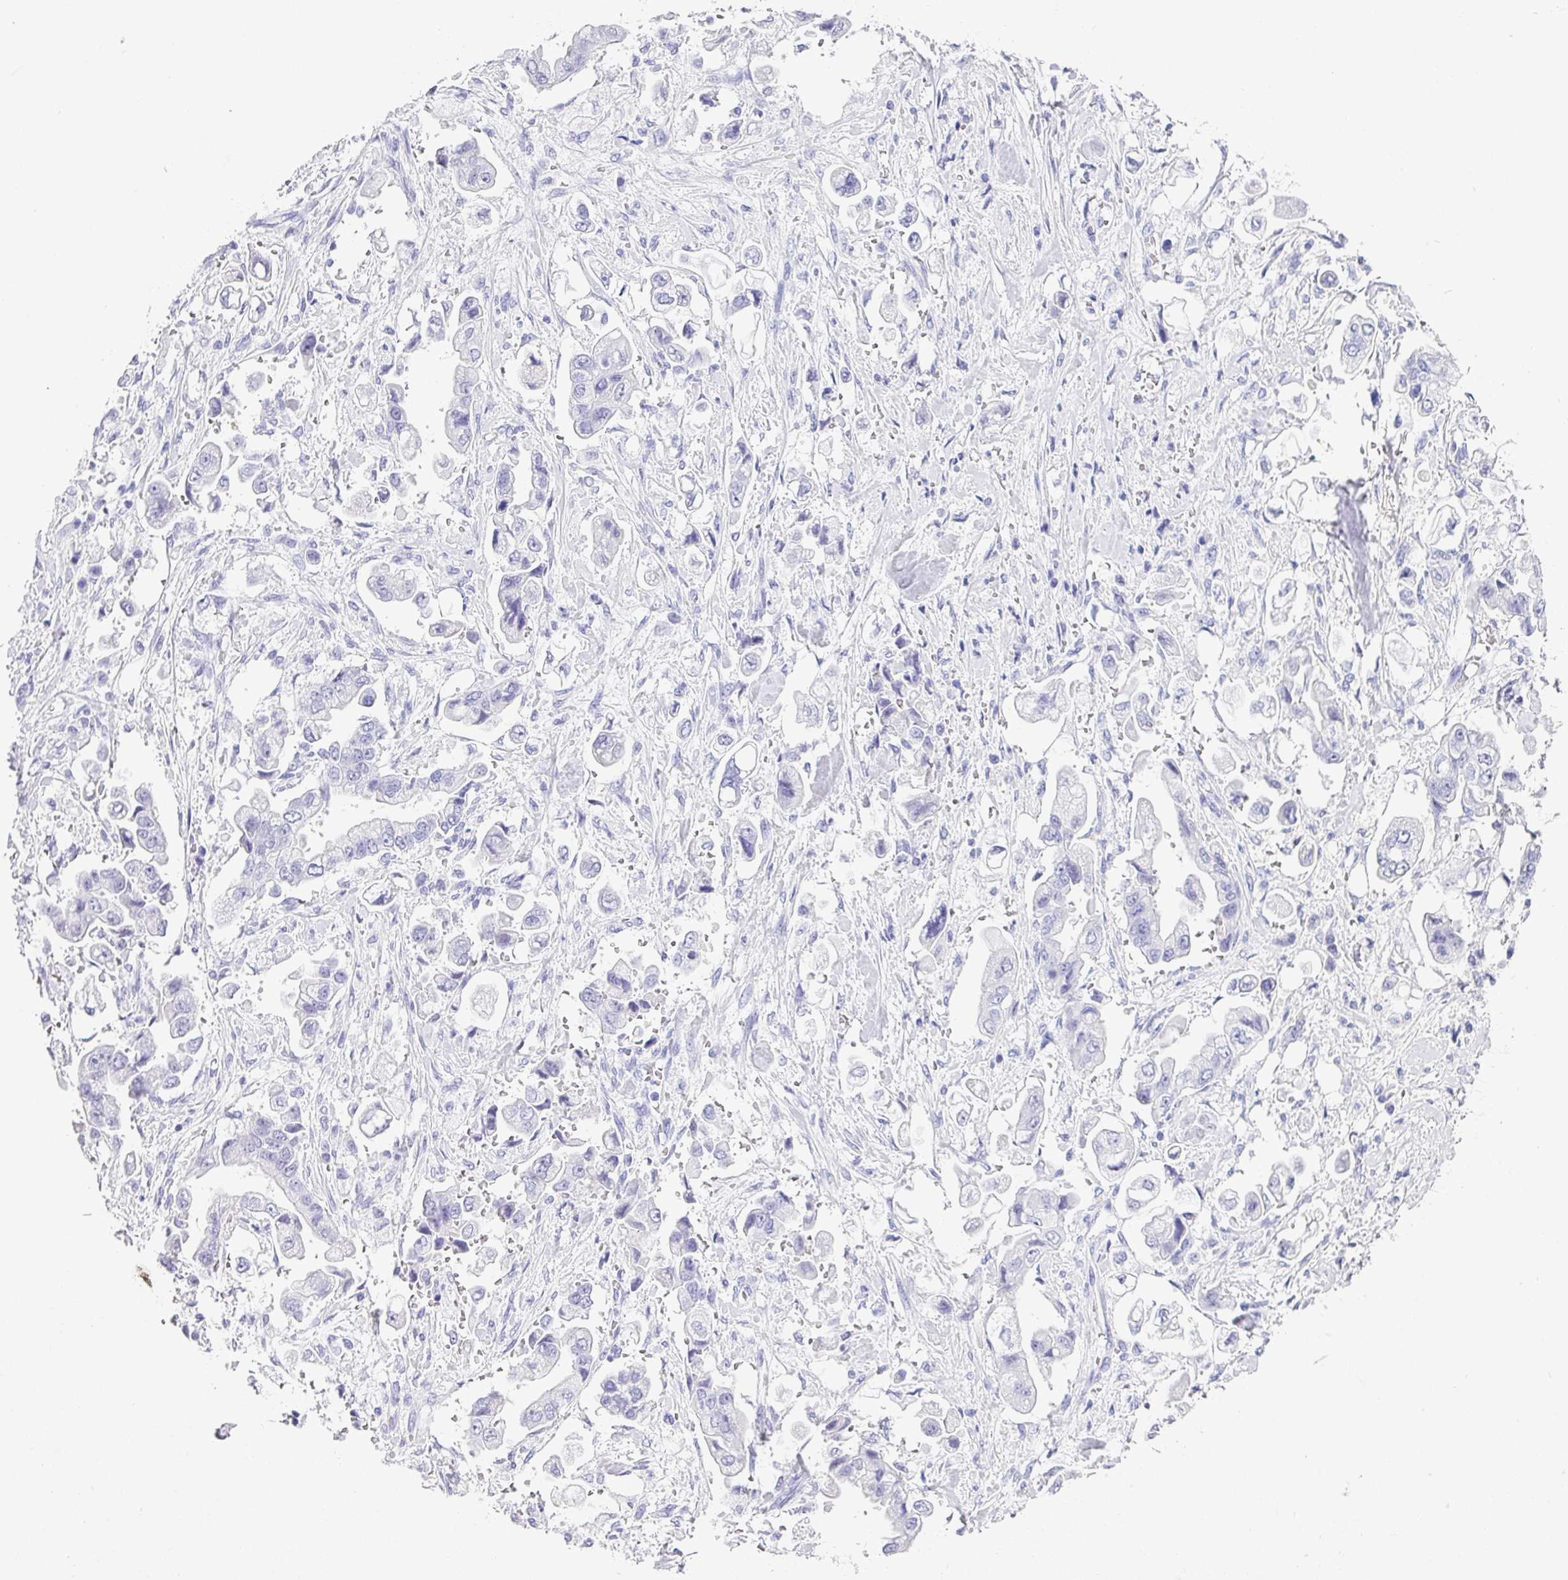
{"staining": {"intensity": "negative", "quantity": "none", "location": "none"}, "tissue": "stomach cancer", "cell_type": "Tumor cells", "image_type": "cancer", "snomed": [{"axis": "morphology", "description": "Adenocarcinoma, NOS"}, {"axis": "topography", "description": "Stomach"}], "caption": "An image of human stomach adenocarcinoma is negative for staining in tumor cells.", "gene": "ZG16", "patient": {"sex": "male", "age": 62}}